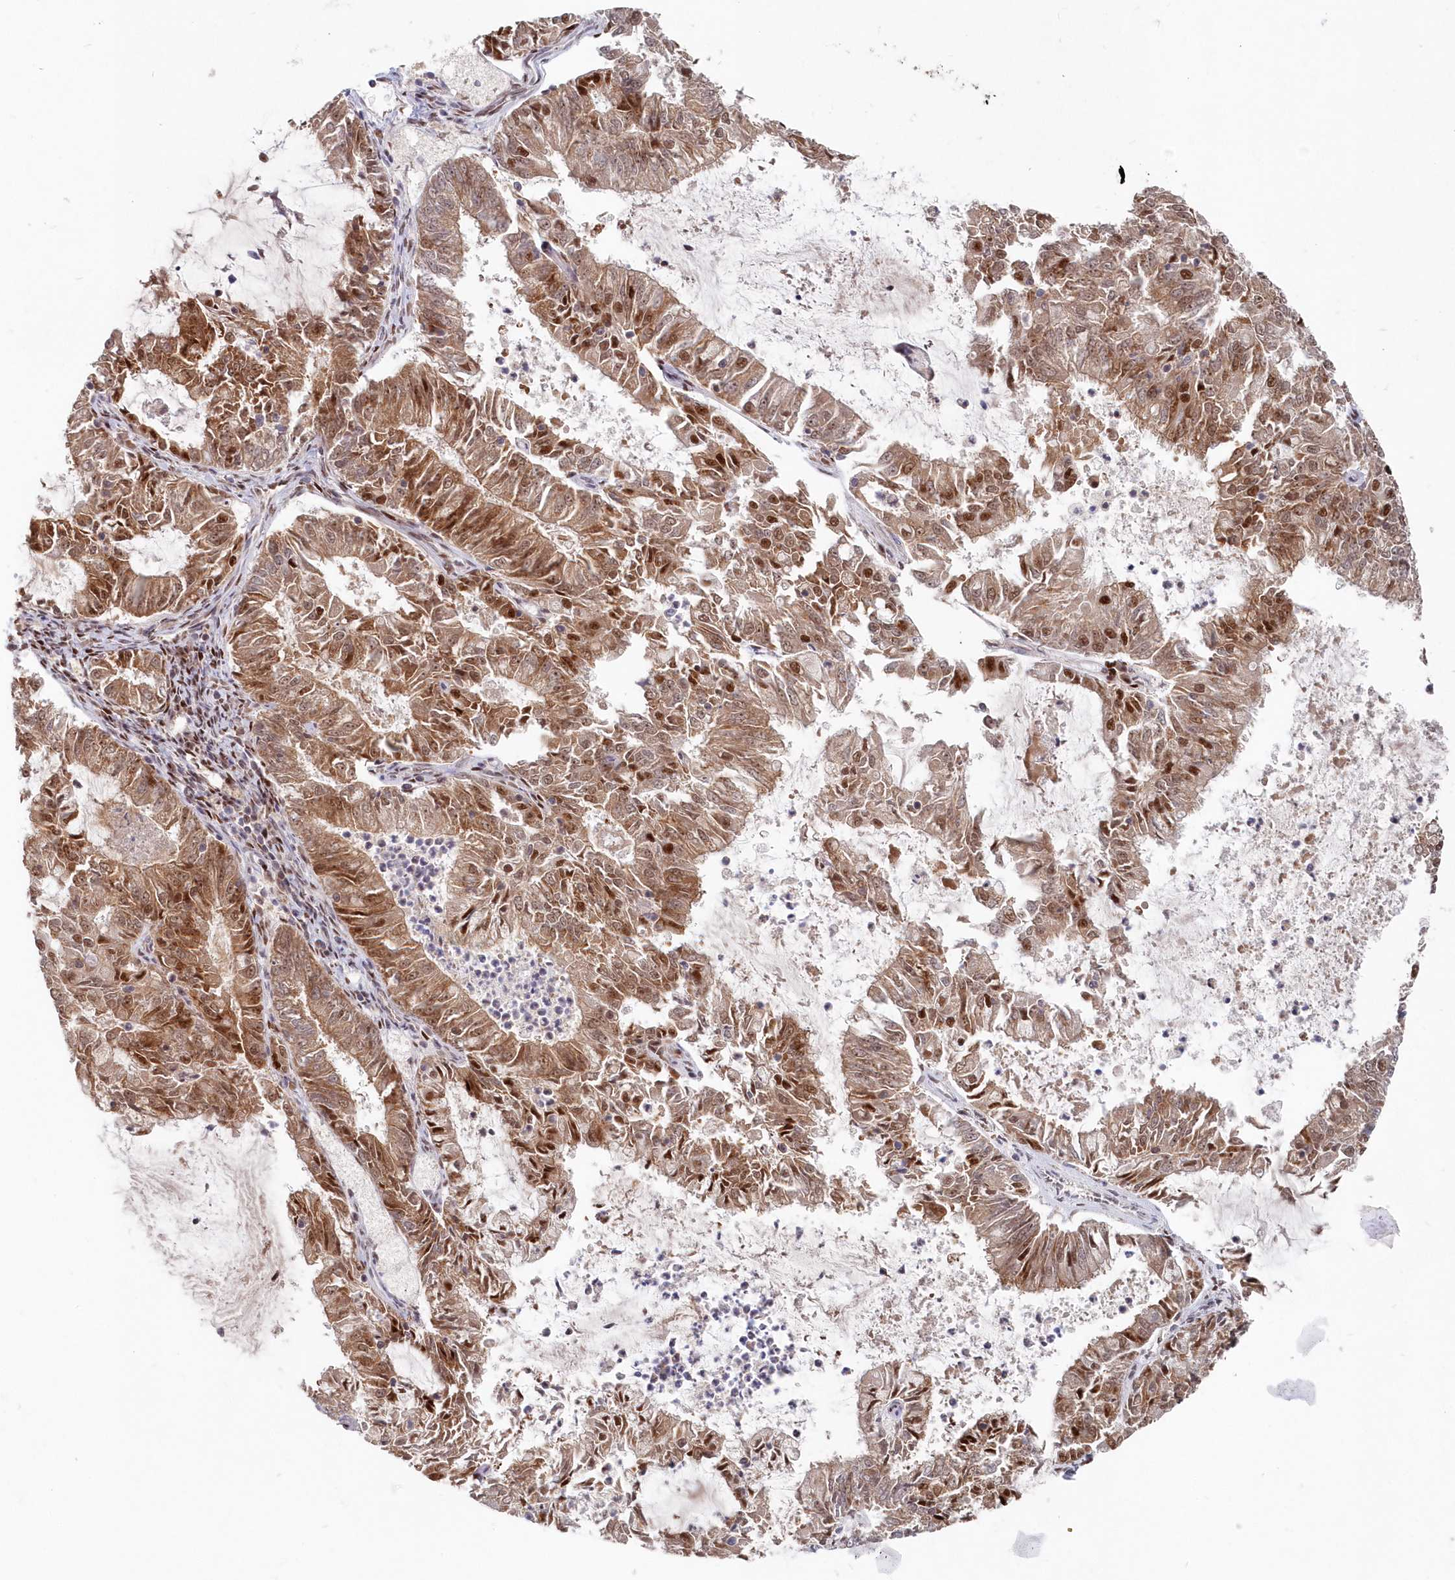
{"staining": {"intensity": "moderate", "quantity": ">75%", "location": "cytoplasmic/membranous,nuclear"}, "tissue": "endometrial cancer", "cell_type": "Tumor cells", "image_type": "cancer", "snomed": [{"axis": "morphology", "description": "Adenocarcinoma, NOS"}, {"axis": "topography", "description": "Endometrium"}], "caption": "Protein expression analysis of adenocarcinoma (endometrial) reveals moderate cytoplasmic/membranous and nuclear staining in approximately >75% of tumor cells. (Brightfield microscopy of DAB IHC at high magnification).", "gene": "ABHD14B", "patient": {"sex": "female", "age": 57}}